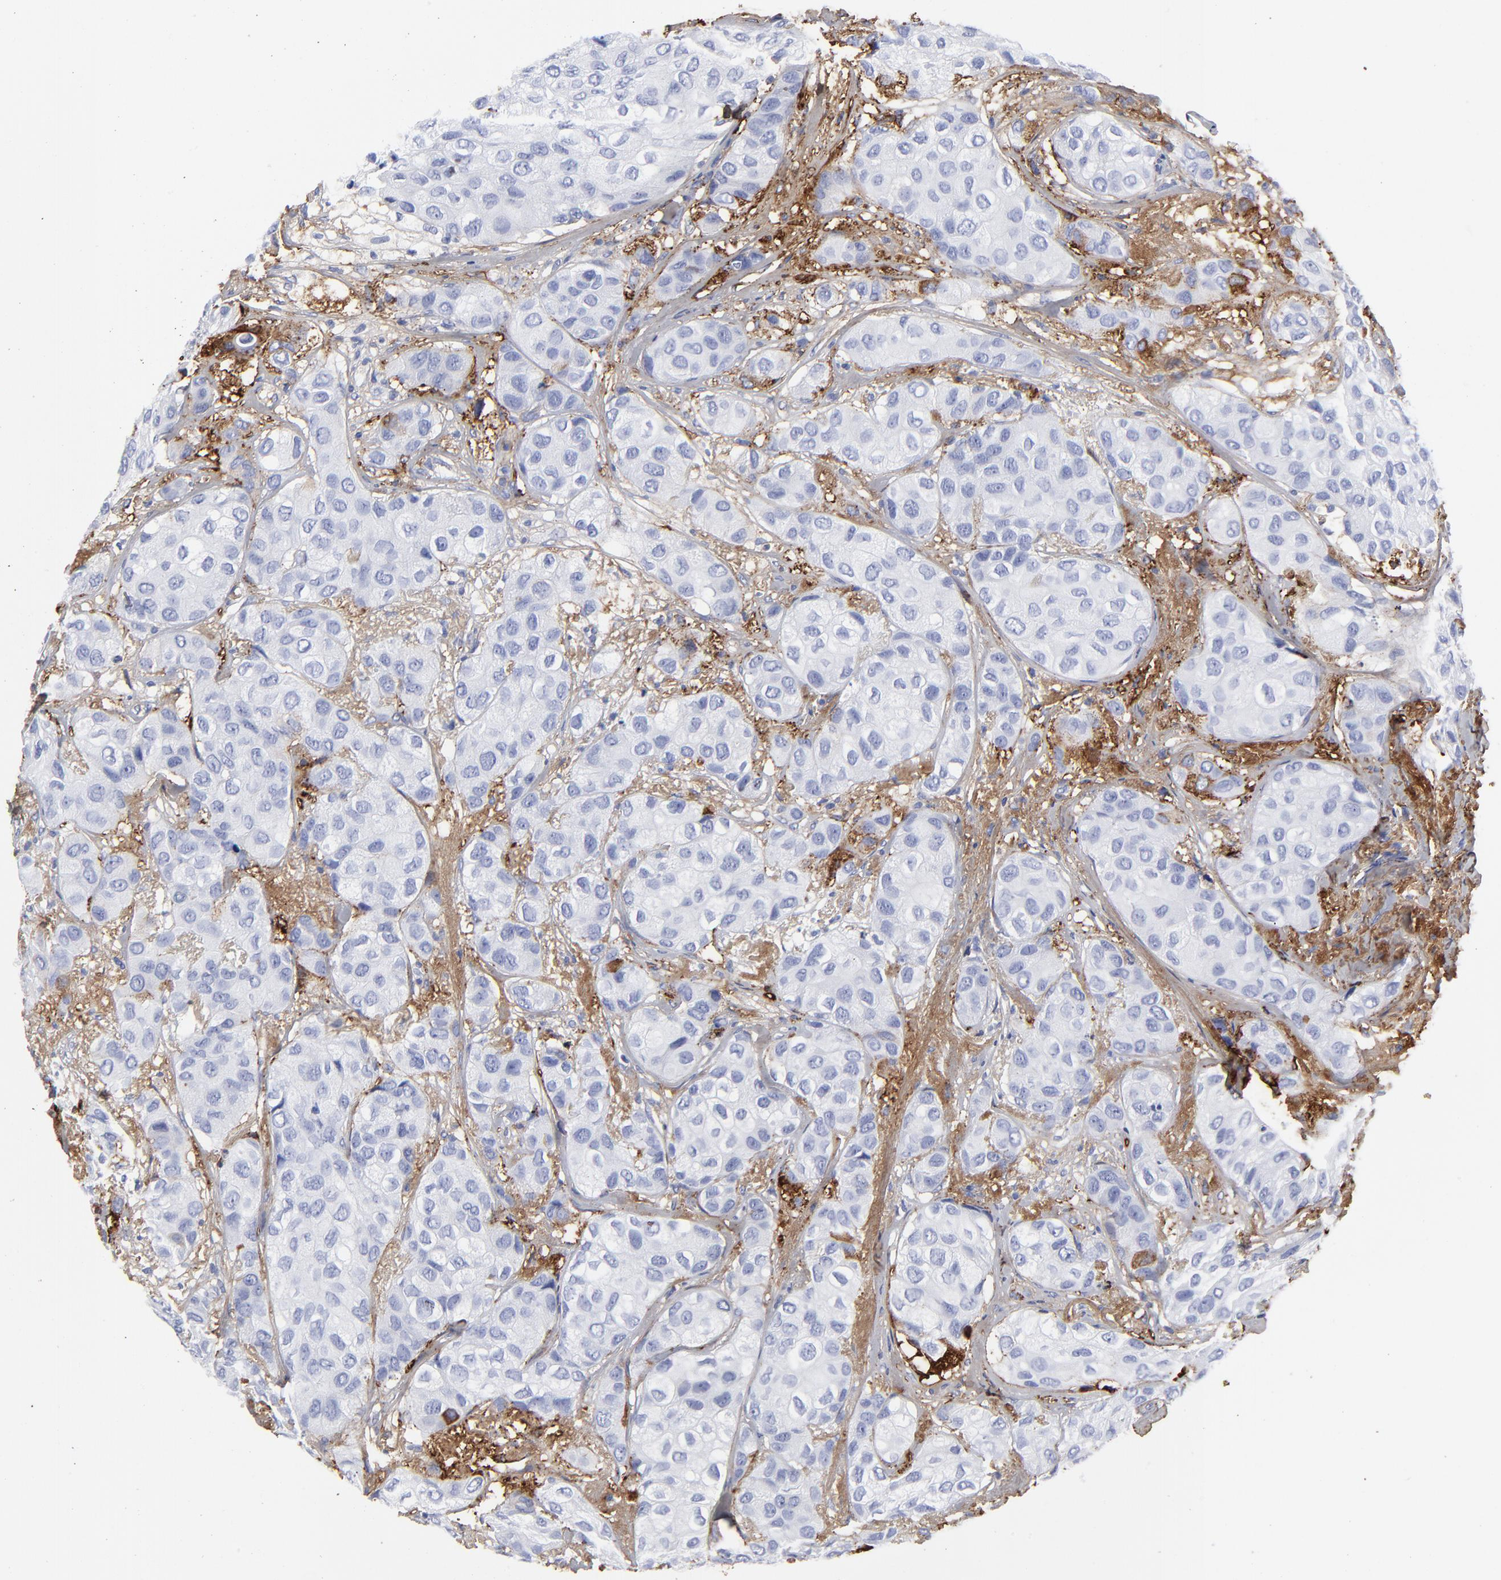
{"staining": {"intensity": "weak", "quantity": "<25%", "location": "cytoplasmic/membranous"}, "tissue": "breast cancer", "cell_type": "Tumor cells", "image_type": "cancer", "snomed": [{"axis": "morphology", "description": "Duct carcinoma"}, {"axis": "topography", "description": "Breast"}], "caption": "IHC micrograph of neoplastic tissue: infiltrating ductal carcinoma (breast) stained with DAB exhibits no significant protein positivity in tumor cells.", "gene": "DCN", "patient": {"sex": "female", "age": 68}}